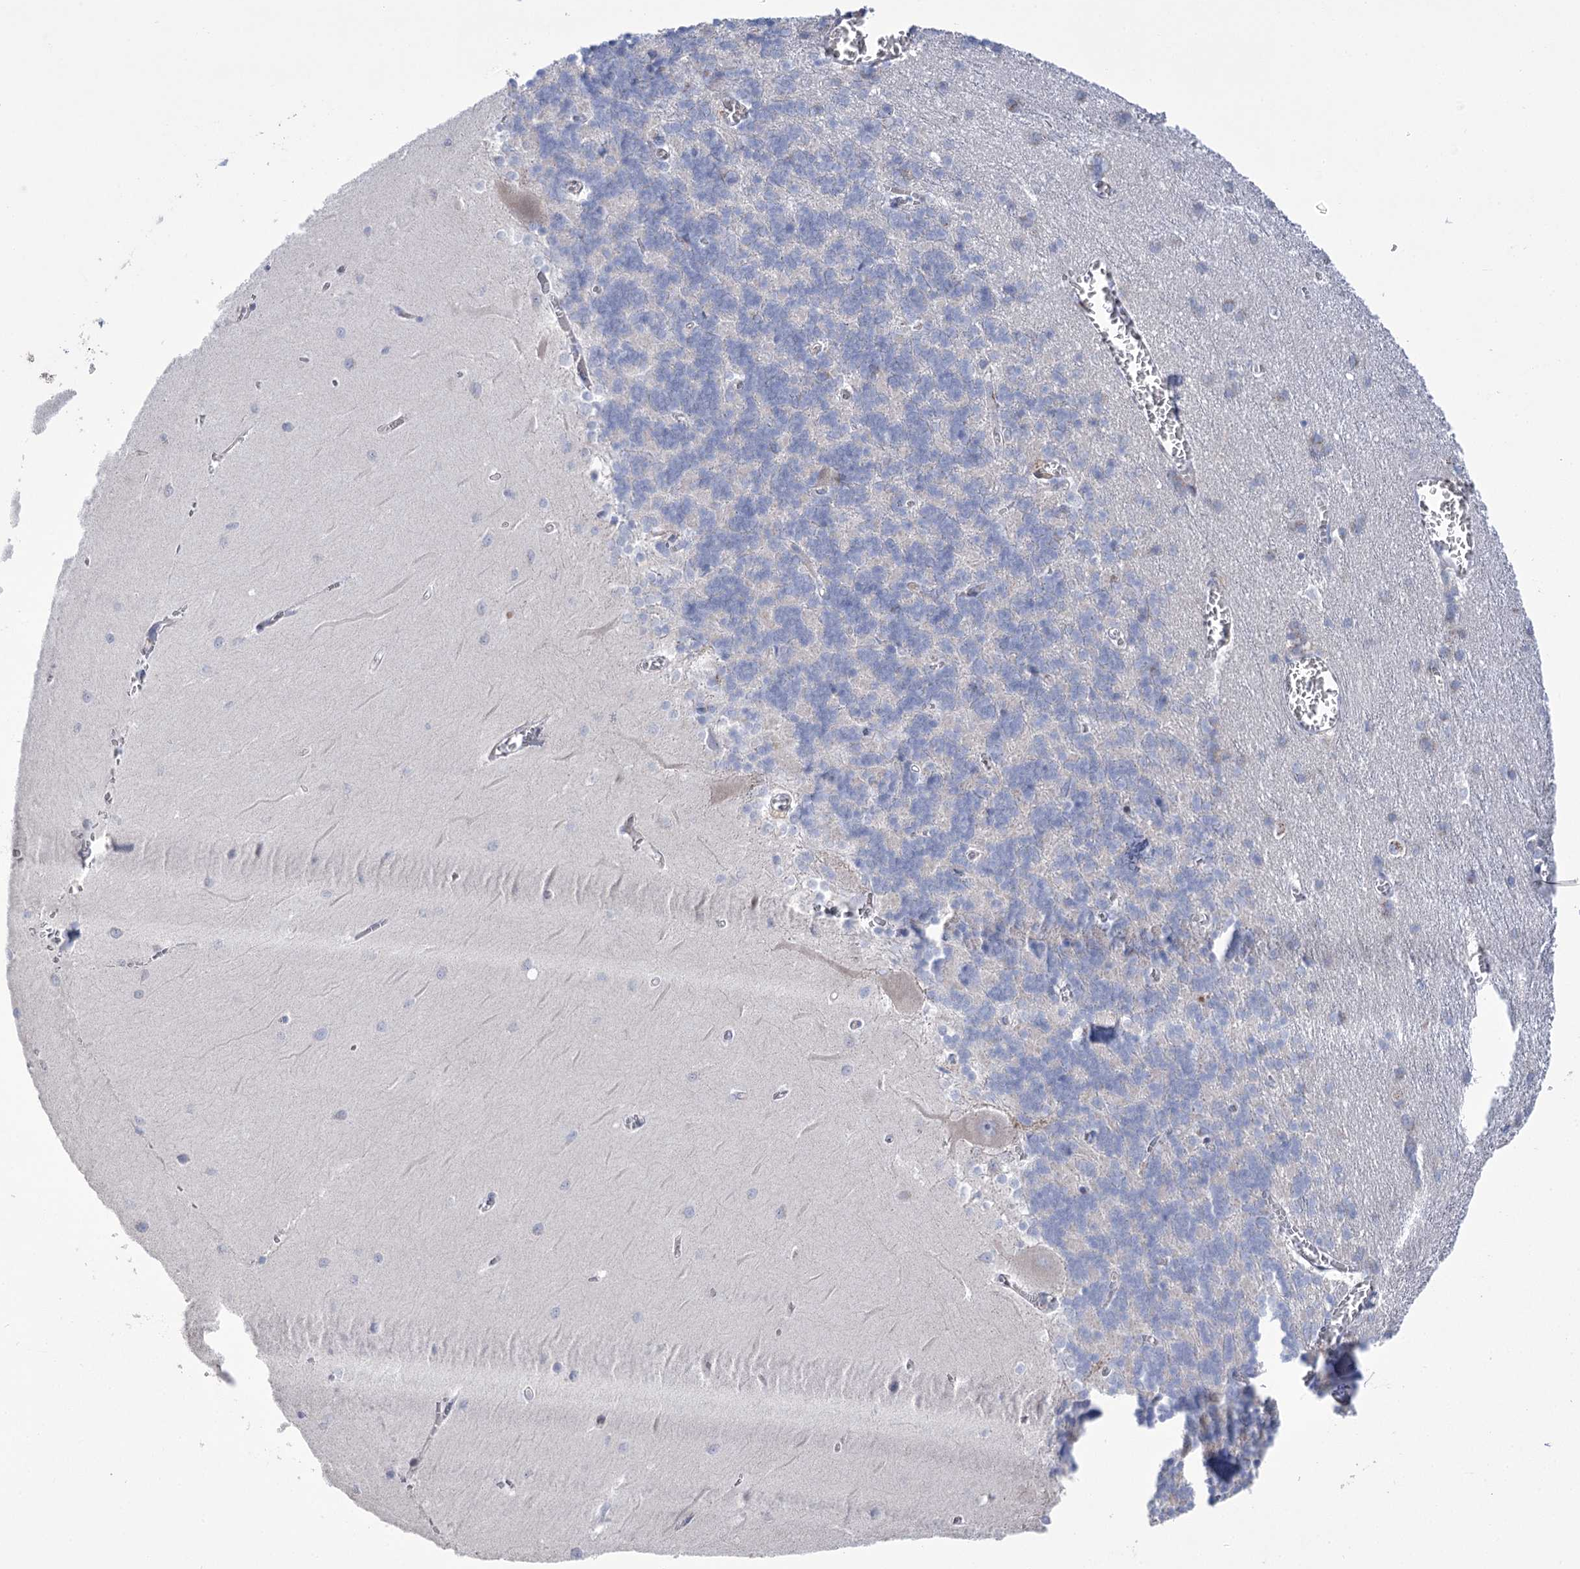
{"staining": {"intensity": "negative", "quantity": "none", "location": "none"}, "tissue": "cerebellum", "cell_type": "Cells in granular layer", "image_type": "normal", "snomed": [{"axis": "morphology", "description": "Normal tissue, NOS"}, {"axis": "topography", "description": "Cerebellum"}], "caption": "Cells in granular layer show no significant protein positivity in benign cerebellum. (Stains: DAB immunohistochemistry (IHC) with hematoxylin counter stain, Microscopy: brightfield microscopy at high magnification).", "gene": "NME7", "patient": {"sex": "male", "age": 37}}